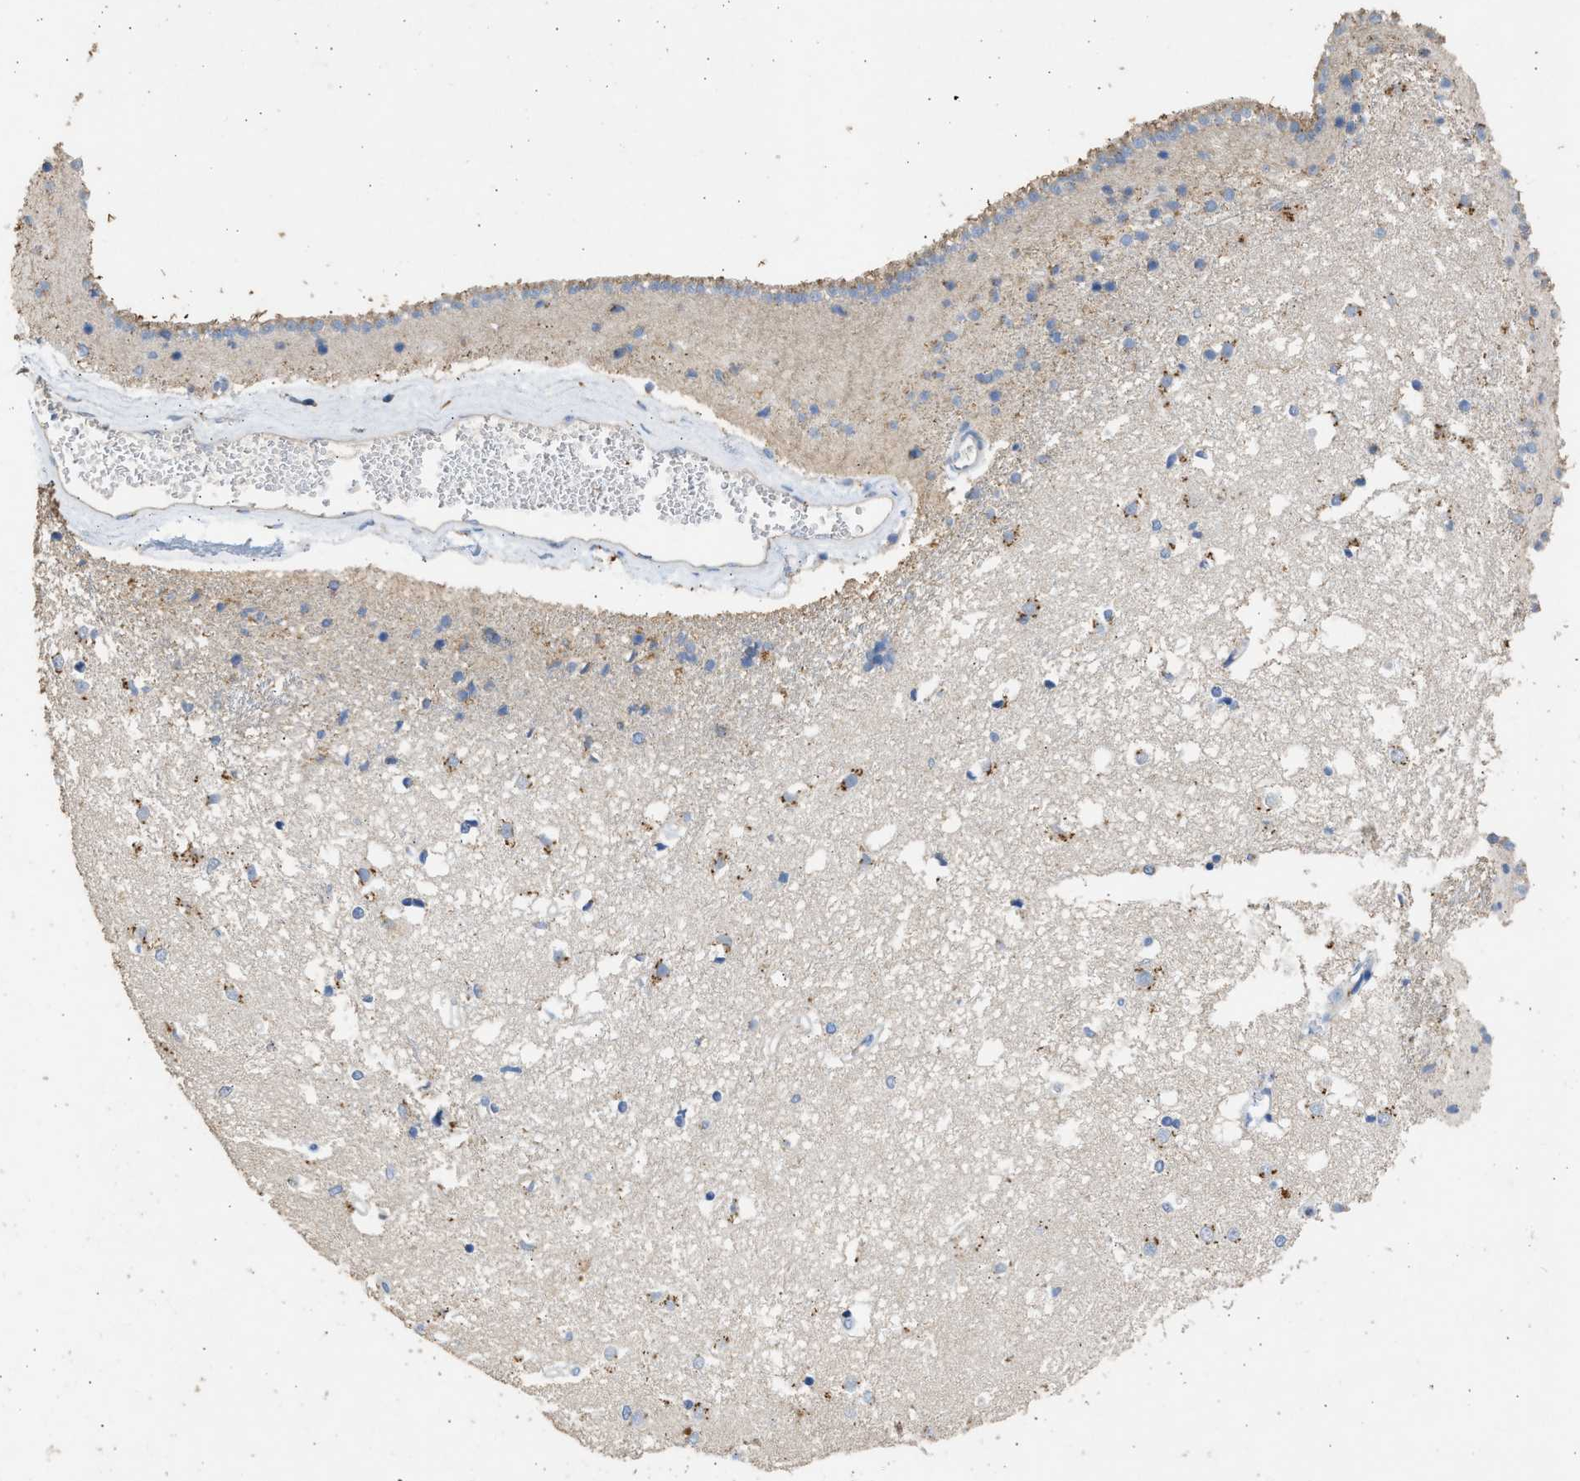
{"staining": {"intensity": "moderate", "quantity": "<25%", "location": "cytoplasmic/membranous"}, "tissue": "caudate", "cell_type": "Glial cells", "image_type": "normal", "snomed": [{"axis": "morphology", "description": "Normal tissue, NOS"}, {"axis": "topography", "description": "Lateral ventricle wall"}], "caption": "IHC staining of unremarkable caudate, which shows low levels of moderate cytoplasmic/membranous staining in approximately <25% of glial cells indicating moderate cytoplasmic/membranous protein staining. The staining was performed using DAB (brown) for protein detection and nuclei were counterstained in hematoxylin (blue).", "gene": "IPO8", "patient": {"sex": "male", "age": 45}}